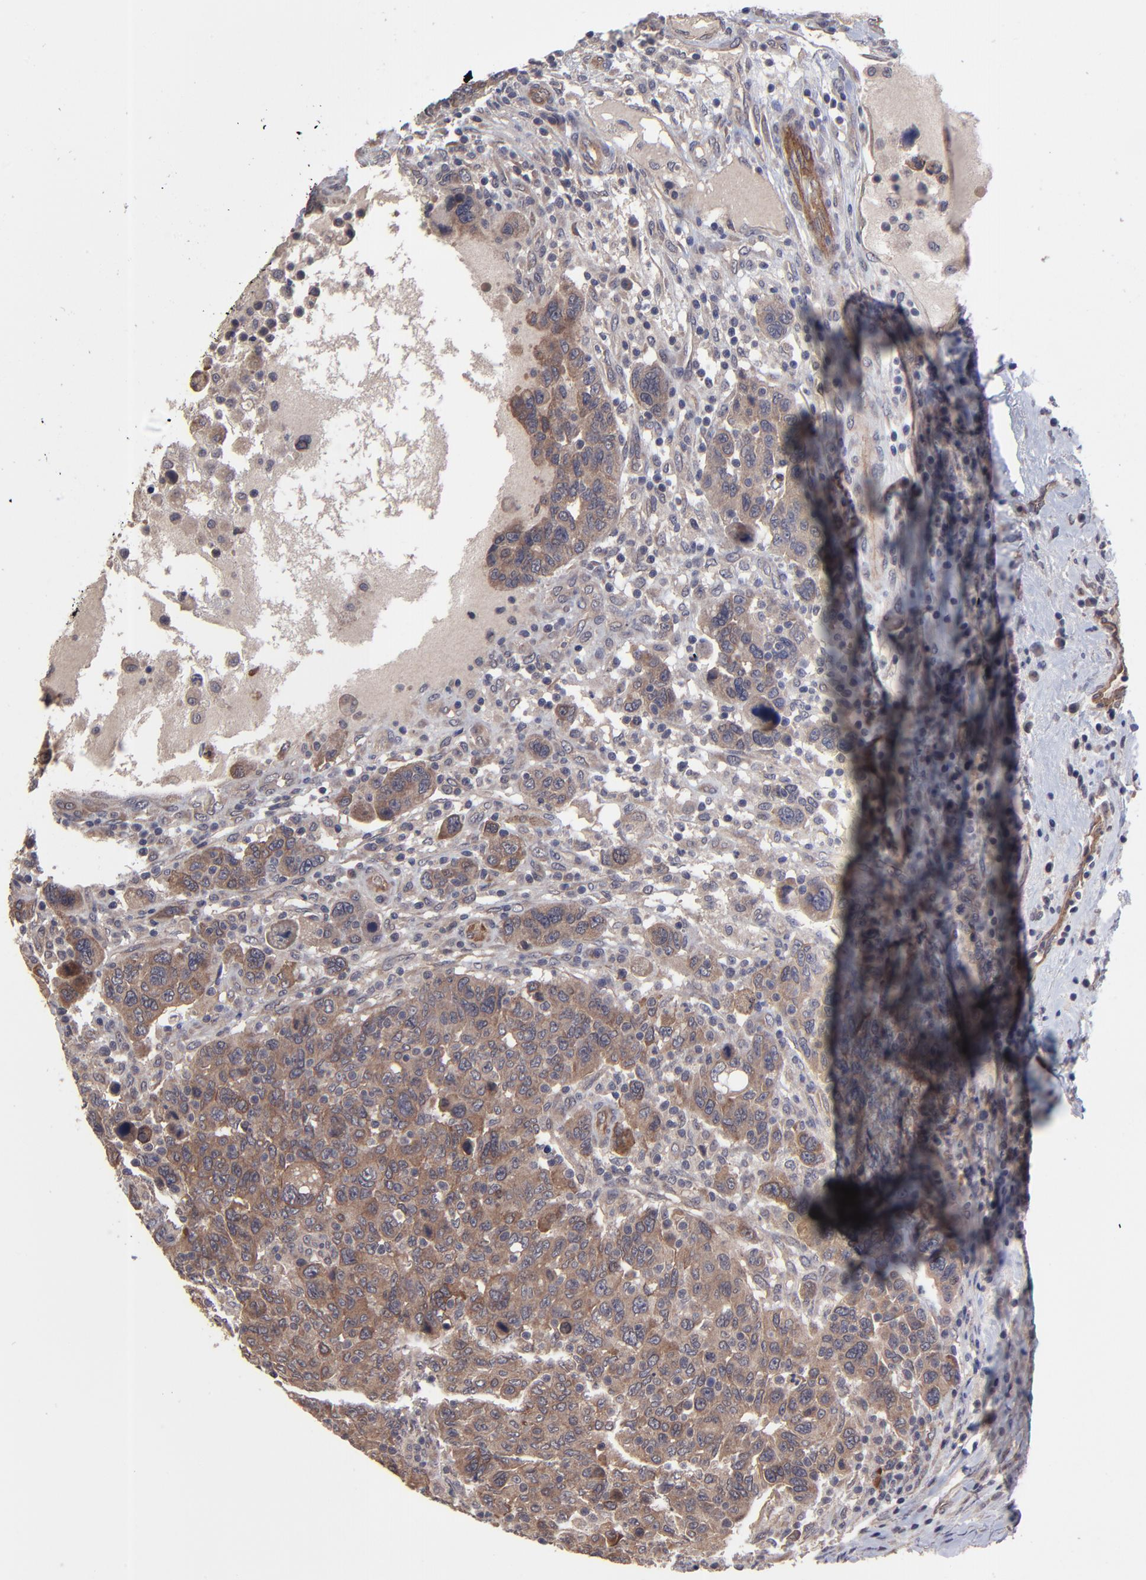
{"staining": {"intensity": "moderate", "quantity": ">75%", "location": "cytoplasmic/membranous"}, "tissue": "breast cancer", "cell_type": "Tumor cells", "image_type": "cancer", "snomed": [{"axis": "morphology", "description": "Duct carcinoma"}, {"axis": "topography", "description": "Breast"}], "caption": "Immunohistochemical staining of breast infiltrating ductal carcinoma displays medium levels of moderate cytoplasmic/membranous staining in about >75% of tumor cells.", "gene": "ZNF780B", "patient": {"sex": "female", "age": 37}}